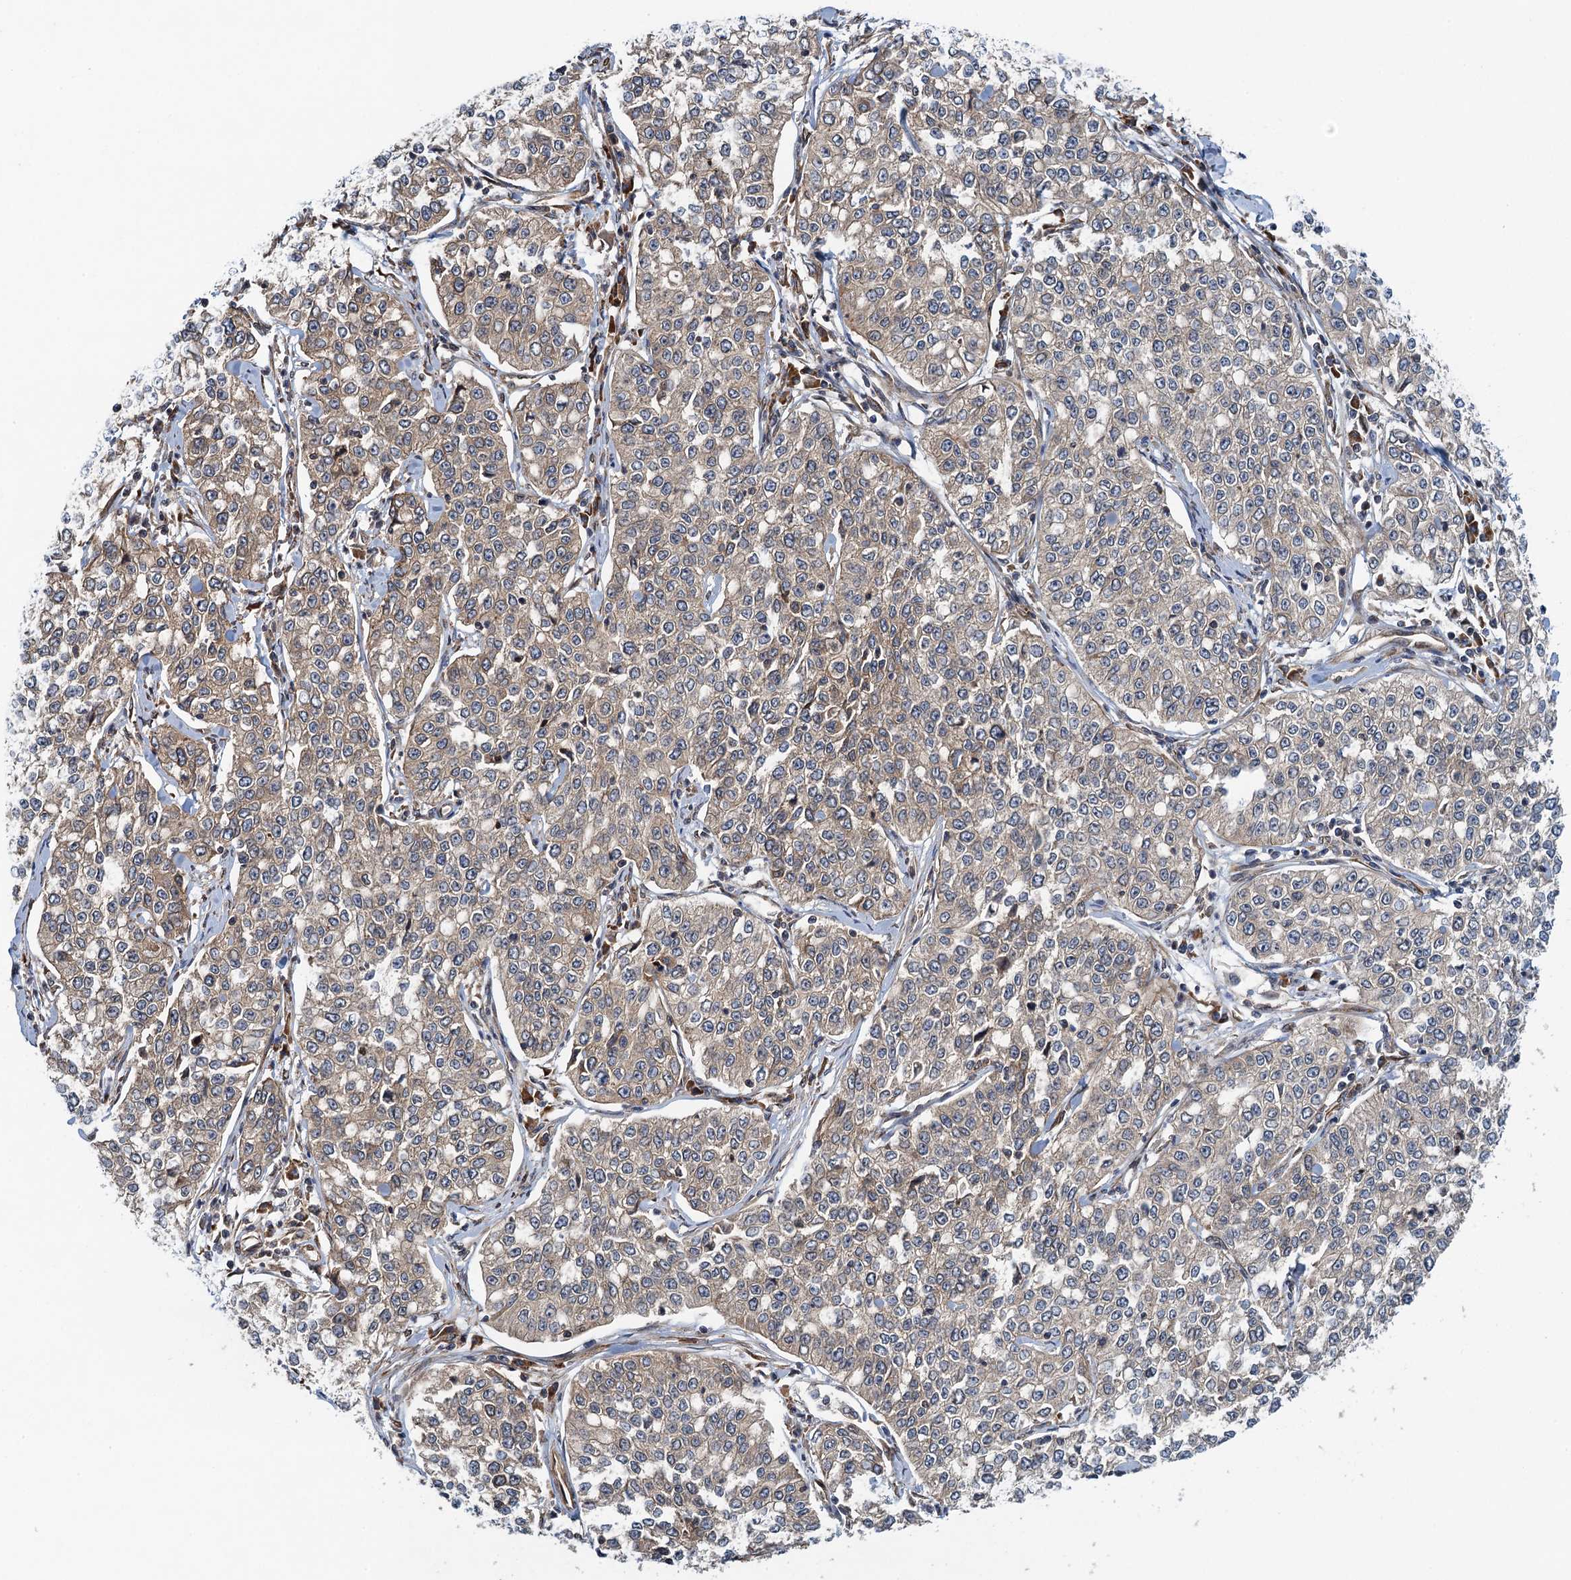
{"staining": {"intensity": "weak", "quantity": "25%-75%", "location": "cytoplasmic/membranous"}, "tissue": "cervical cancer", "cell_type": "Tumor cells", "image_type": "cancer", "snomed": [{"axis": "morphology", "description": "Squamous cell carcinoma, NOS"}, {"axis": "topography", "description": "Cervix"}], "caption": "High-magnification brightfield microscopy of cervical squamous cell carcinoma stained with DAB (brown) and counterstained with hematoxylin (blue). tumor cells exhibit weak cytoplasmic/membranous expression is identified in about25%-75% of cells.", "gene": "MDM1", "patient": {"sex": "female", "age": 35}}